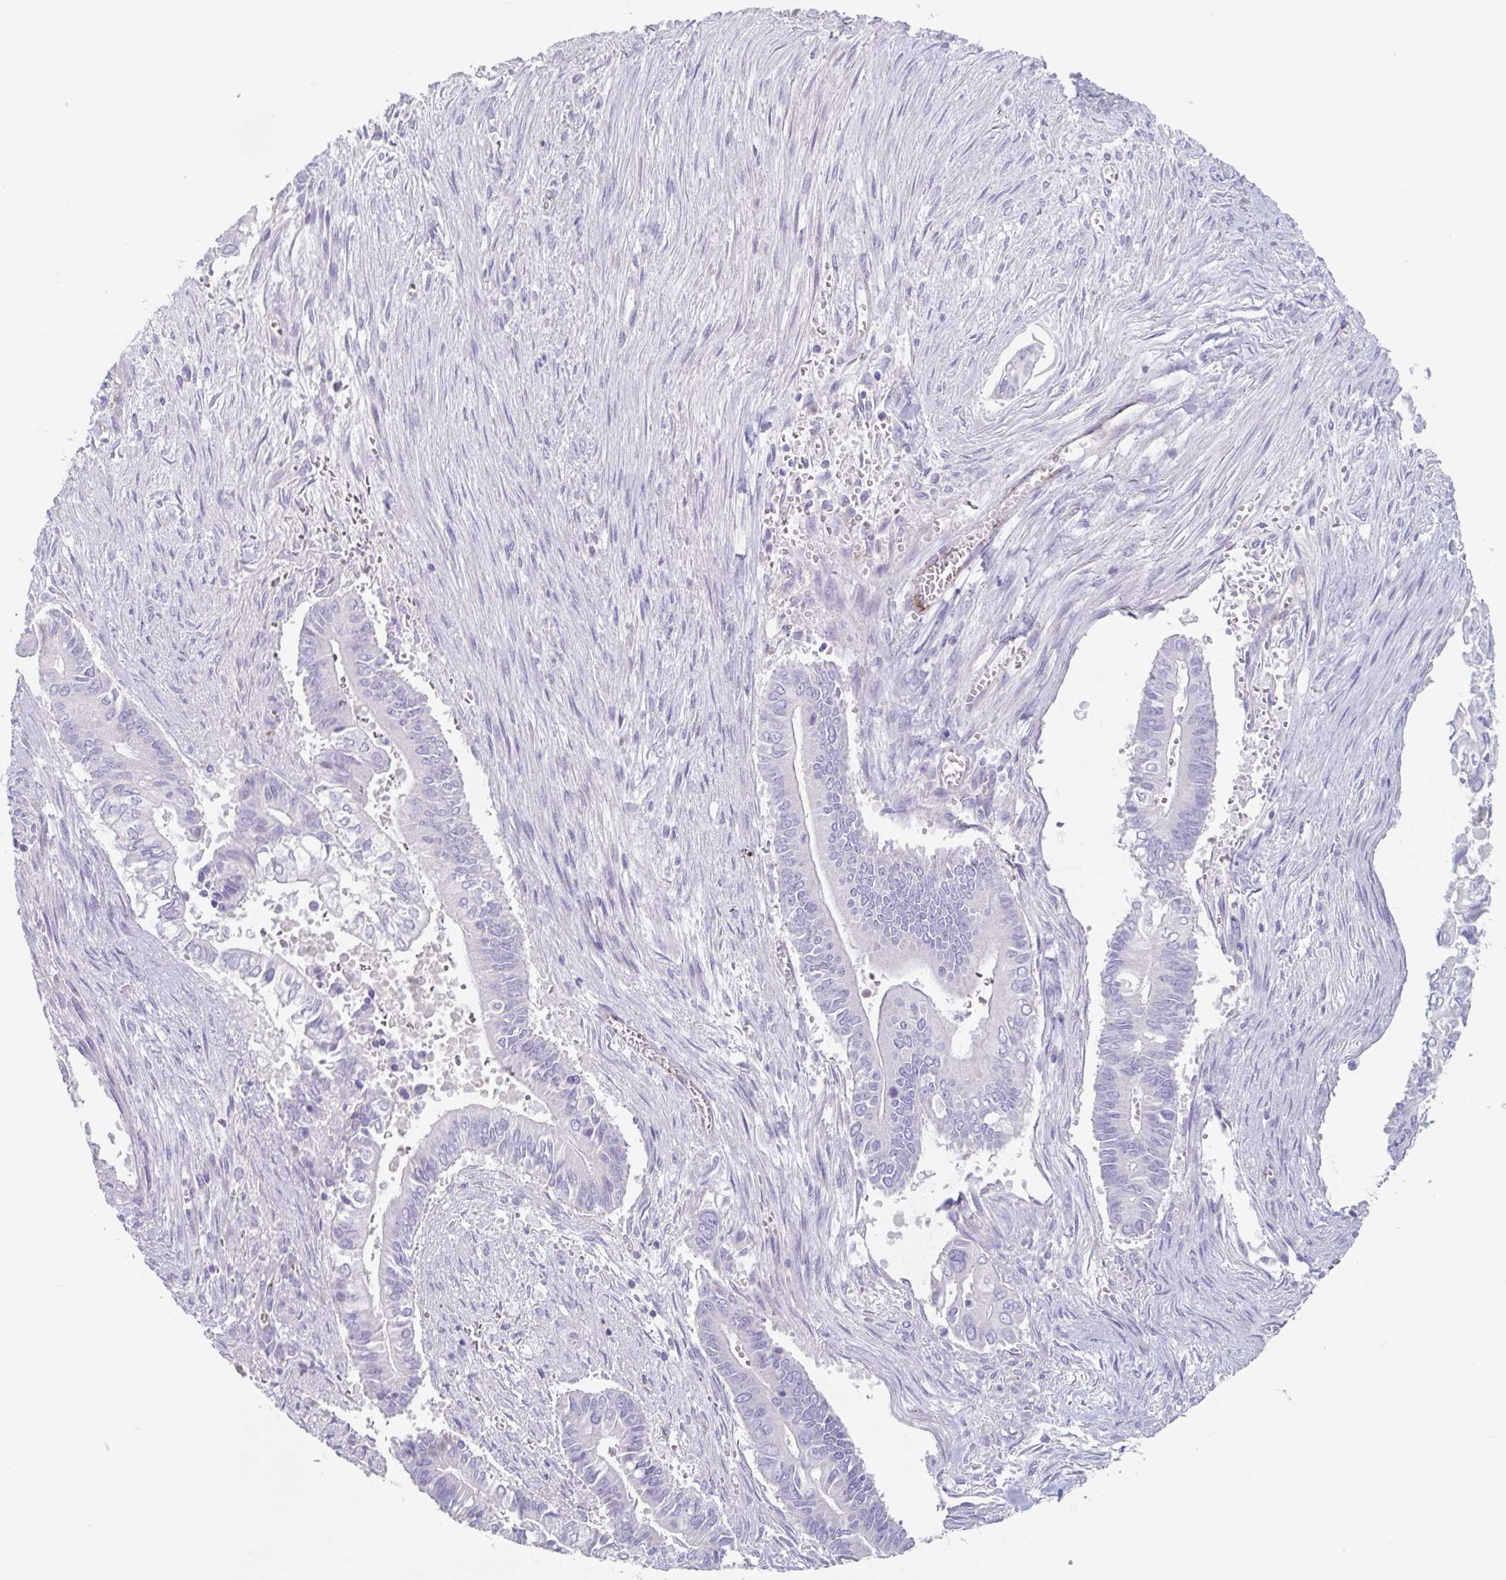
{"staining": {"intensity": "negative", "quantity": "none", "location": "none"}, "tissue": "pancreatic cancer", "cell_type": "Tumor cells", "image_type": "cancer", "snomed": [{"axis": "morphology", "description": "Adenocarcinoma, NOS"}, {"axis": "topography", "description": "Pancreas"}], "caption": "DAB immunohistochemical staining of human pancreatic adenocarcinoma displays no significant staining in tumor cells.", "gene": "ABHD16A", "patient": {"sex": "male", "age": 68}}